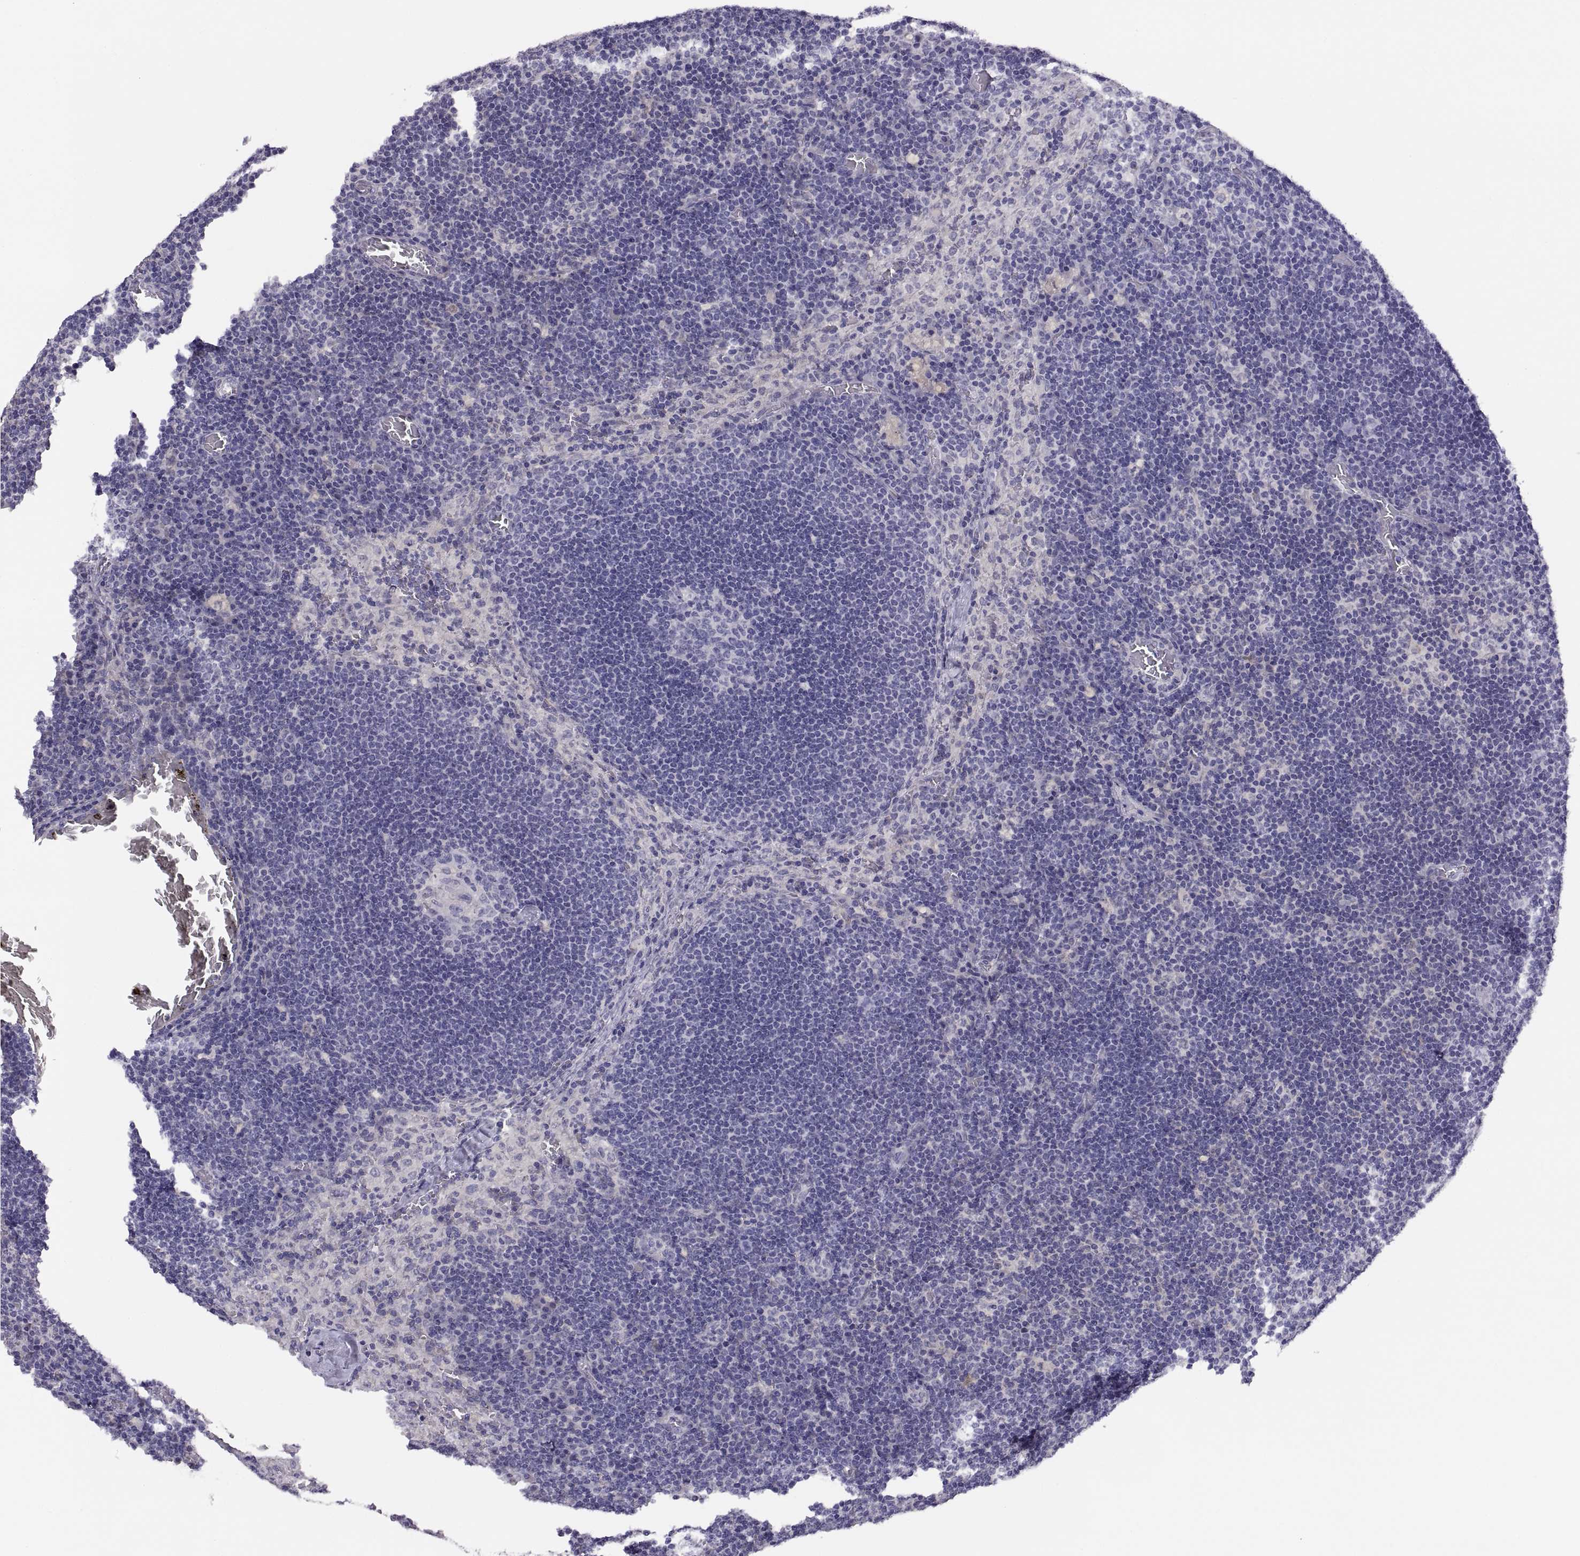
{"staining": {"intensity": "negative", "quantity": "none", "location": "none"}, "tissue": "lymph node", "cell_type": "Germinal center cells", "image_type": "normal", "snomed": [{"axis": "morphology", "description": "Normal tissue, NOS"}, {"axis": "topography", "description": "Lymph node"}], "caption": "A high-resolution image shows immunohistochemistry staining of normal lymph node, which displays no significant positivity in germinal center cells.", "gene": "STRC", "patient": {"sex": "male", "age": 63}}